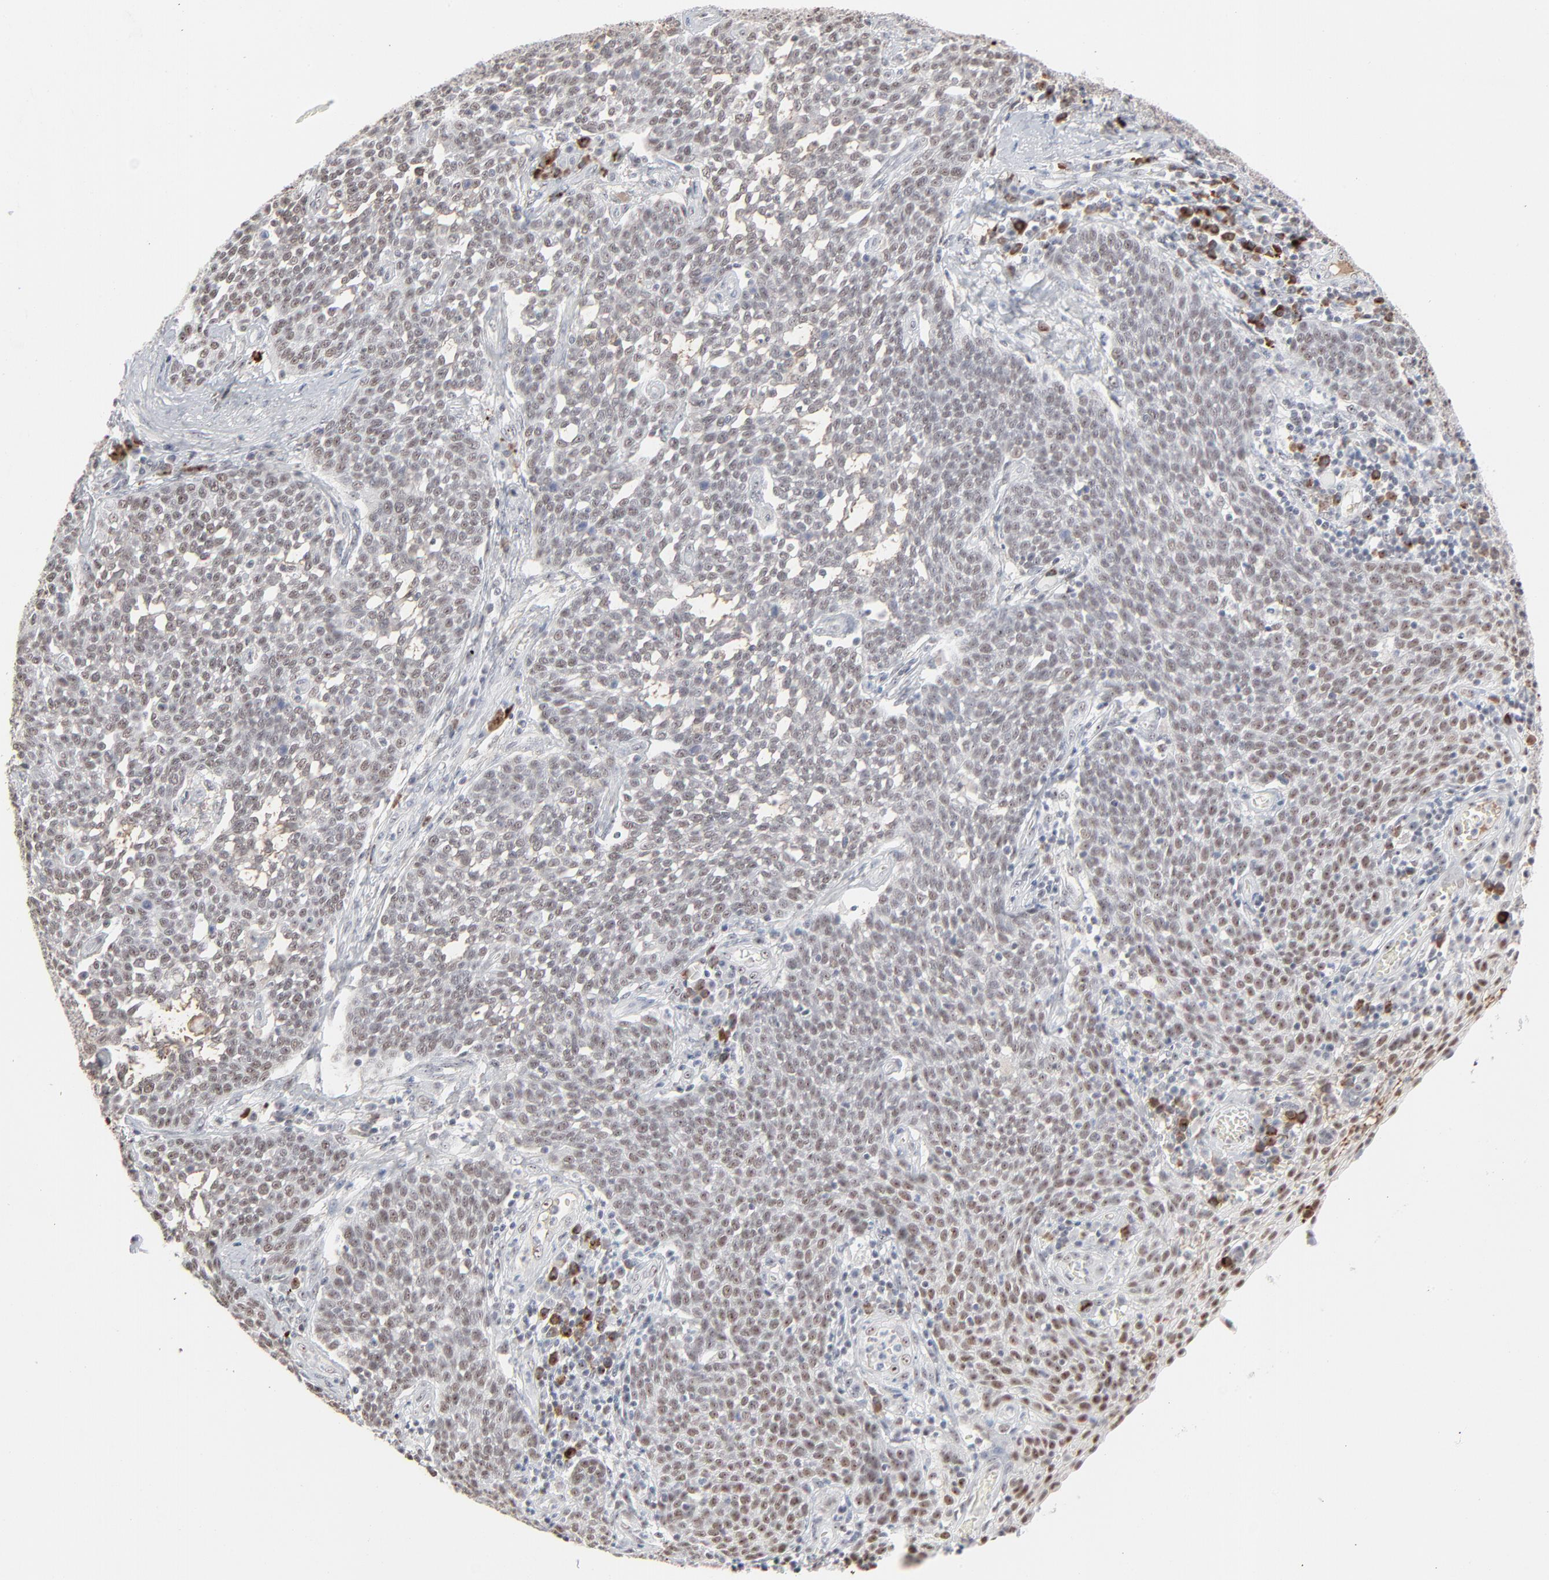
{"staining": {"intensity": "weak", "quantity": "<25%", "location": "nuclear"}, "tissue": "cervical cancer", "cell_type": "Tumor cells", "image_type": "cancer", "snomed": [{"axis": "morphology", "description": "Squamous cell carcinoma, NOS"}, {"axis": "topography", "description": "Cervix"}], "caption": "Histopathology image shows no protein expression in tumor cells of cervical cancer tissue.", "gene": "MPHOSPH6", "patient": {"sex": "female", "age": 34}}